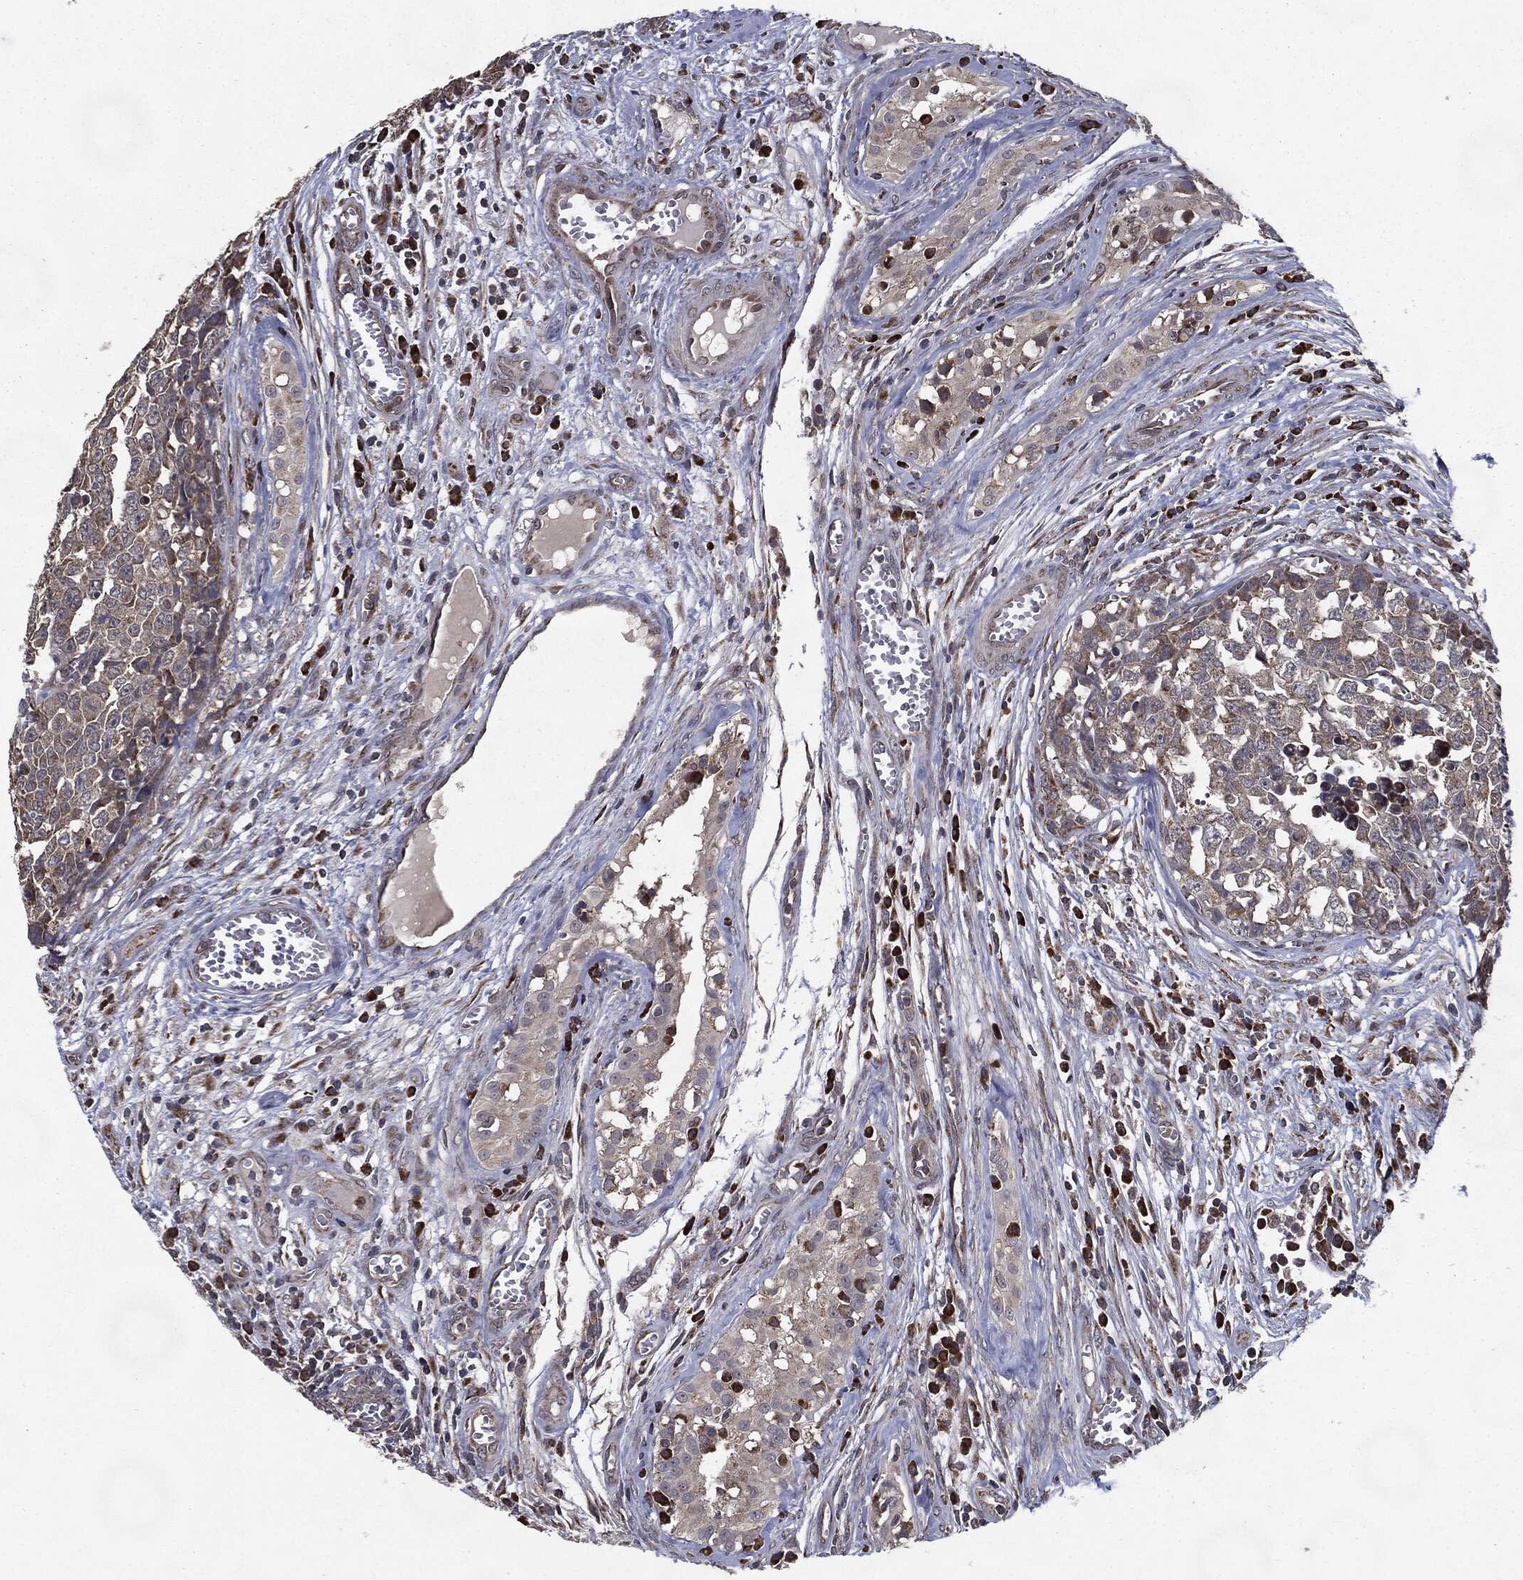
{"staining": {"intensity": "moderate", "quantity": "<25%", "location": "cytoplasmic/membranous"}, "tissue": "testis cancer", "cell_type": "Tumor cells", "image_type": "cancer", "snomed": [{"axis": "morphology", "description": "Carcinoma, Embryonal, NOS"}, {"axis": "topography", "description": "Testis"}], "caption": "IHC of testis cancer displays low levels of moderate cytoplasmic/membranous positivity in about <25% of tumor cells.", "gene": "HDAC5", "patient": {"sex": "male", "age": 23}}